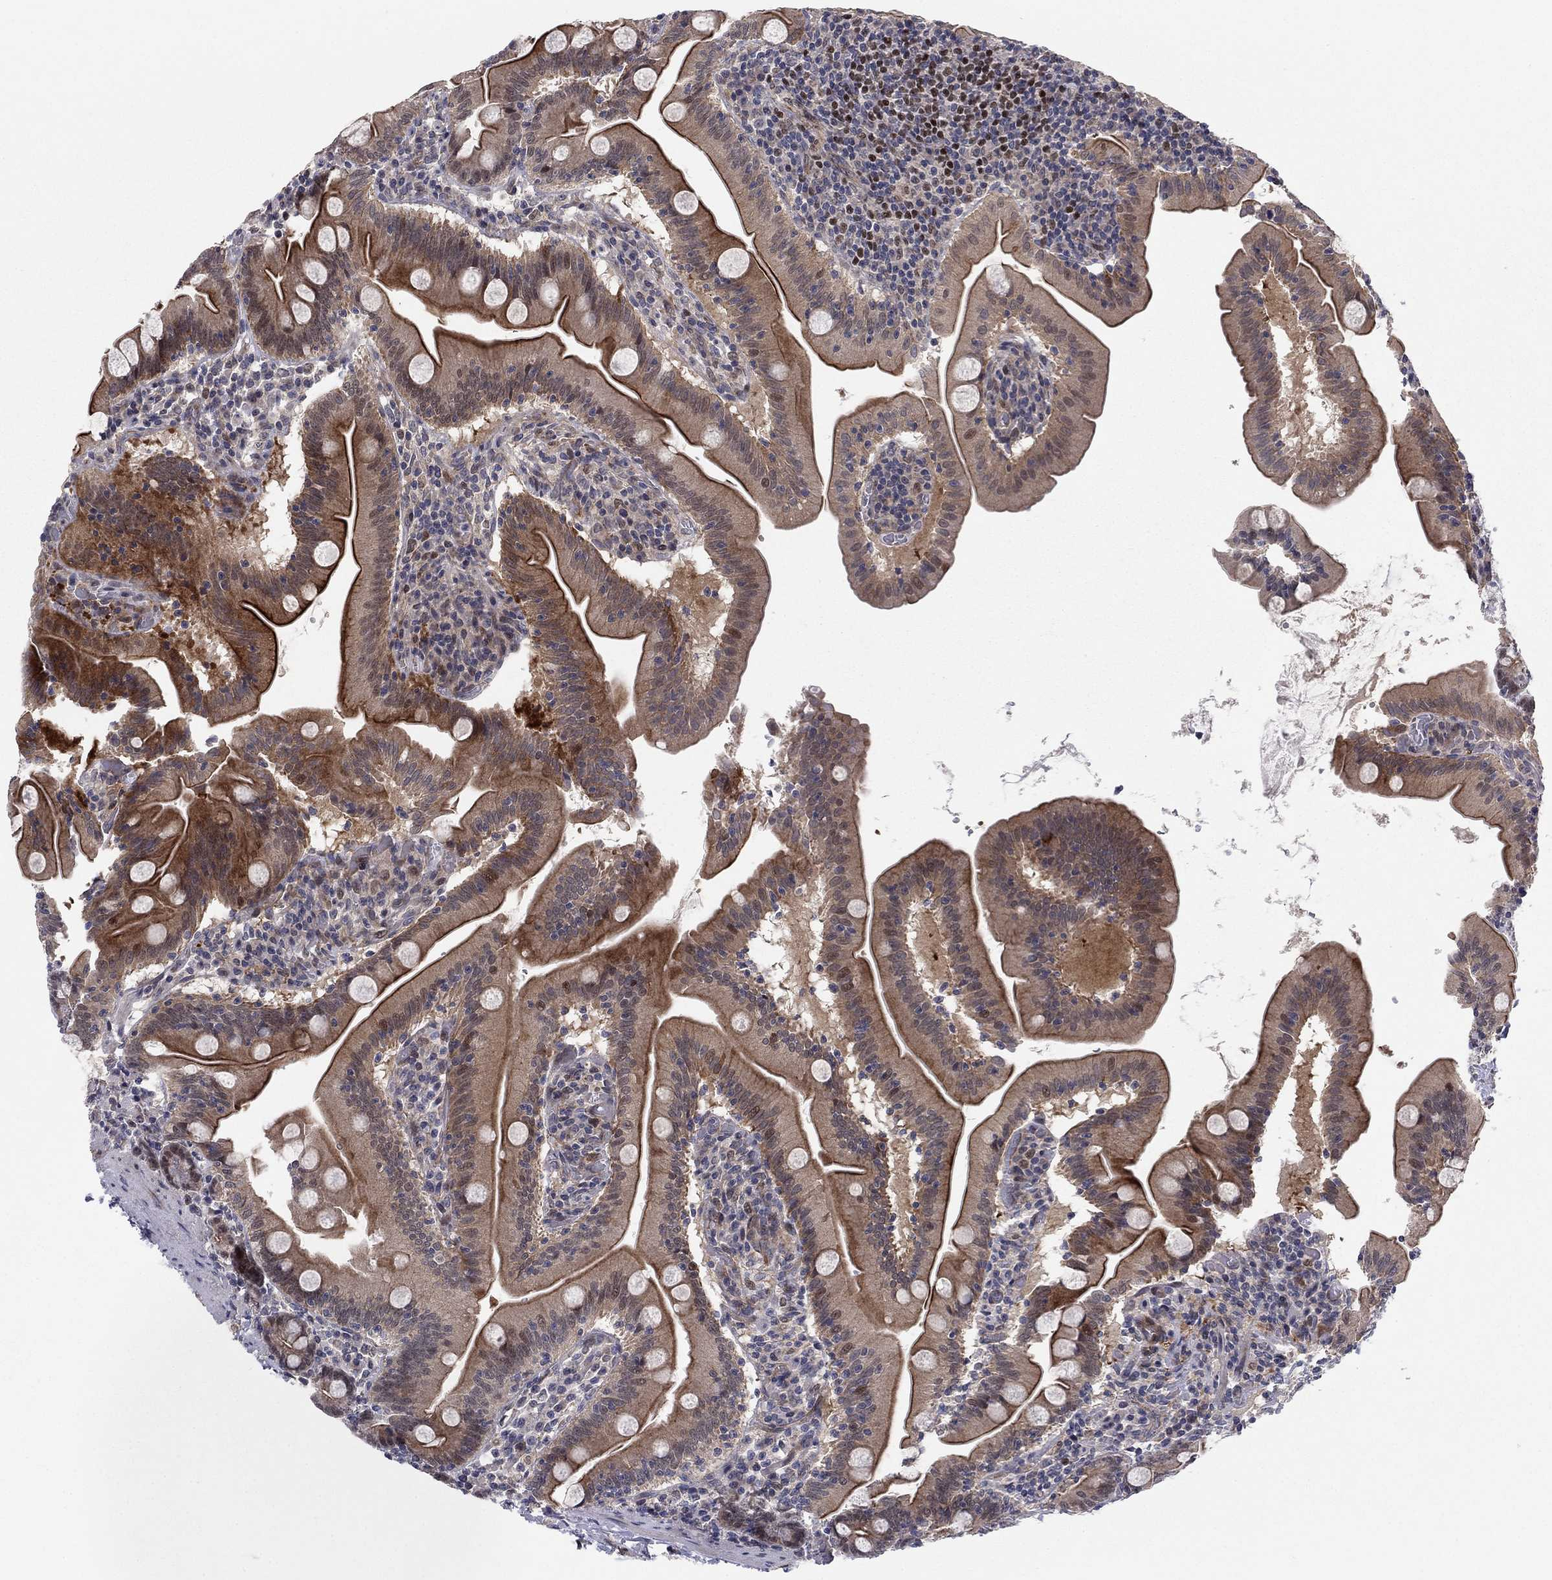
{"staining": {"intensity": "strong", "quantity": "25%-75%", "location": "cytoplasmic/membranous,nuclear"}, "tissue": "small intestine", "cell_type": "Glandular cells", "image_type": "normal", "snomed": [{"axis": "morphology", "description": "Normal tissue, NOS"}, {"axis": "topography", "description": "Small intestine"}], "caption": "This image shows immunohistochemistry (IHC) staining of unremarkable human small intestine, with high strong cytoplasmic/membranous,nuclear staining in approximately 25%-75% of glandular cells.", "gene": "BCL11A", "patient": {"sex": "male", "age": 37}}